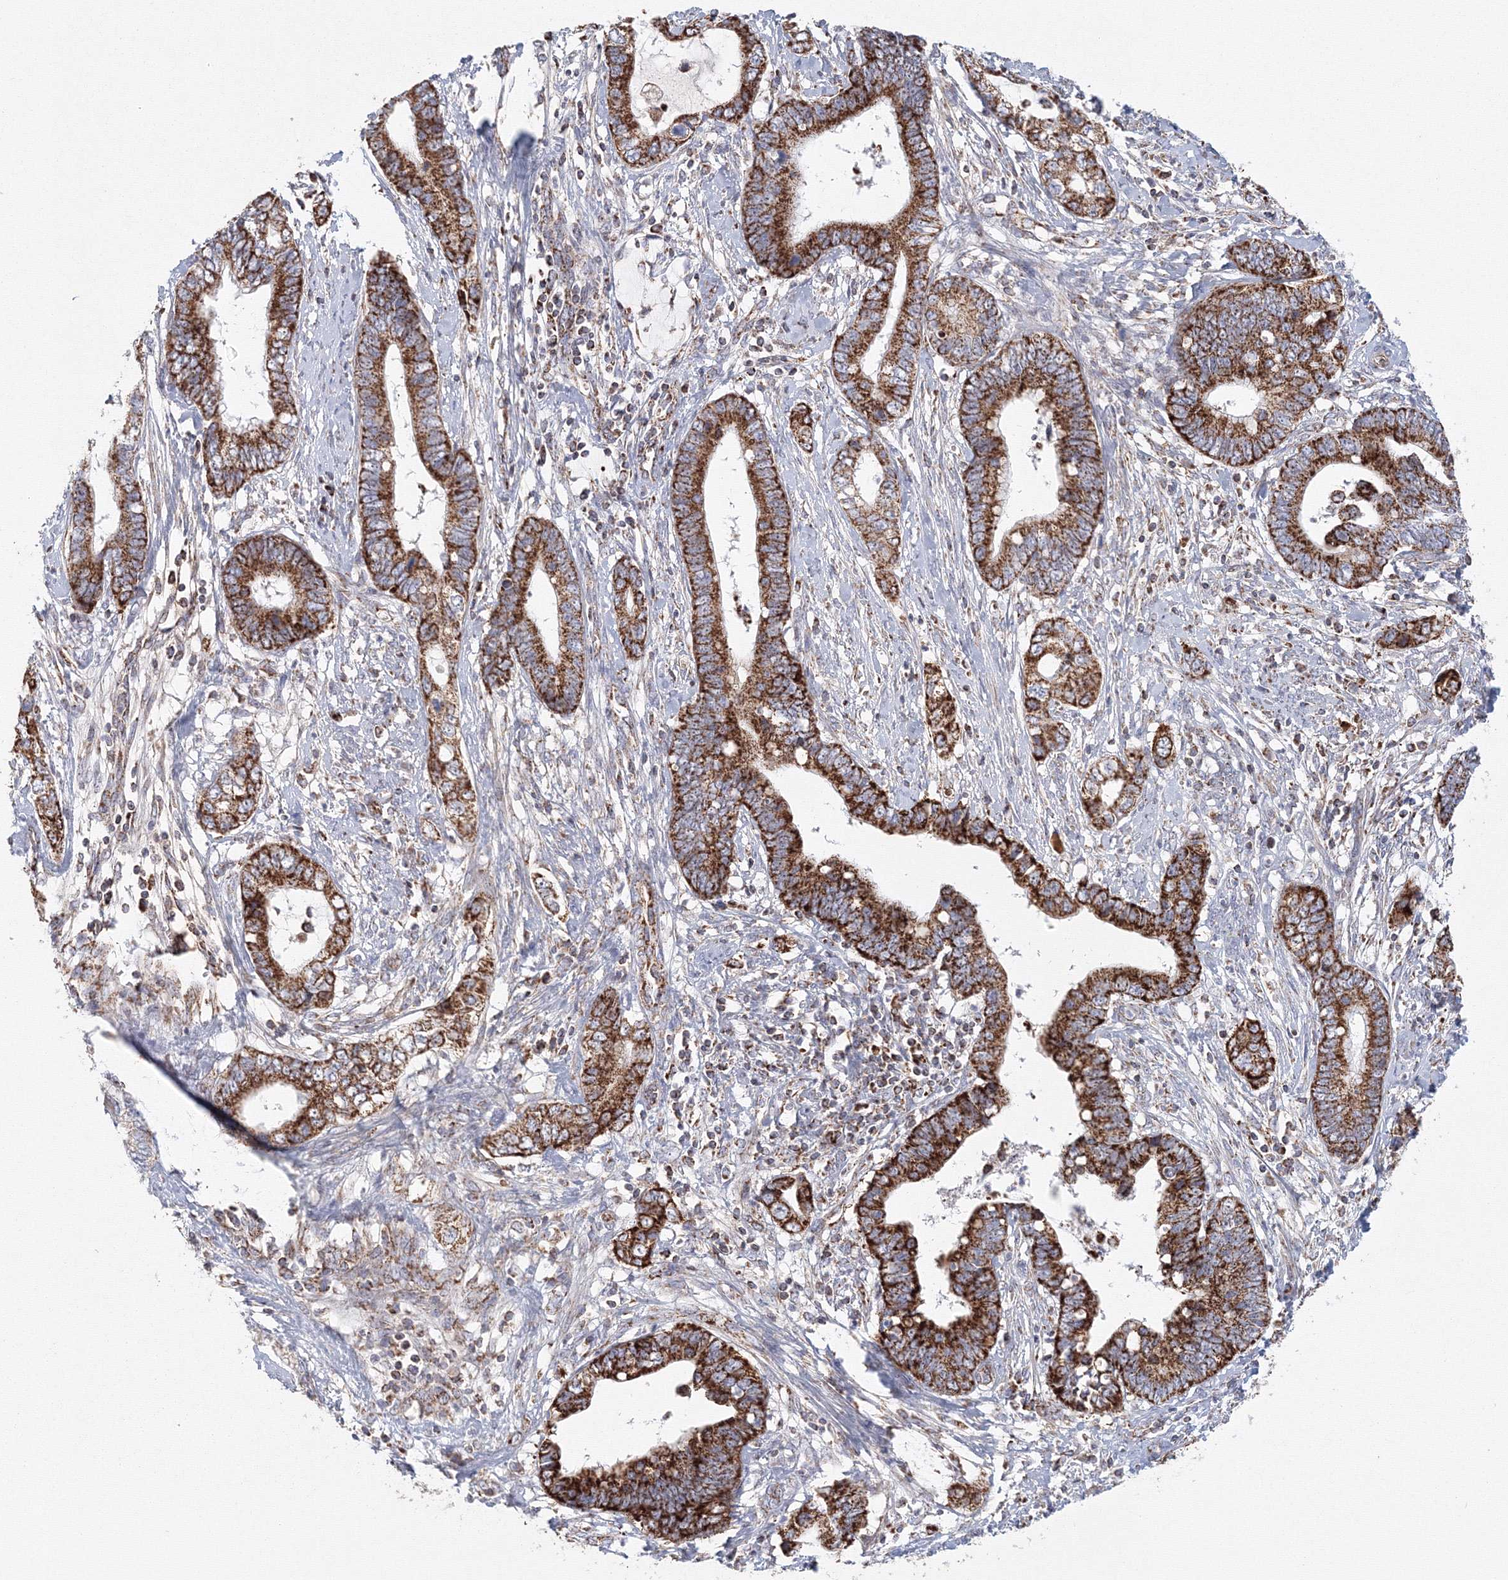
{"staining": {"intensity": "strong", "quantity": "25%-75%", "location": "cytoplasmic/membranous"}, "tissue": "cervical cancer", "cell_type": "Tumor cells", "image_type": "cancer", "snomed": [{"axis": "morphology", "description": "Adenocarcinoma, NOS"}, {"axis": "topography", "description": "Cervix"}], "caption": "Strong cytoplasmic/membranous protein staining is present in approximately 25%-75% of tumor cells in adenocarcinoma (cervical).", "gene": "GRPEL1", "patient": {"sex": "female", "age": 44}}